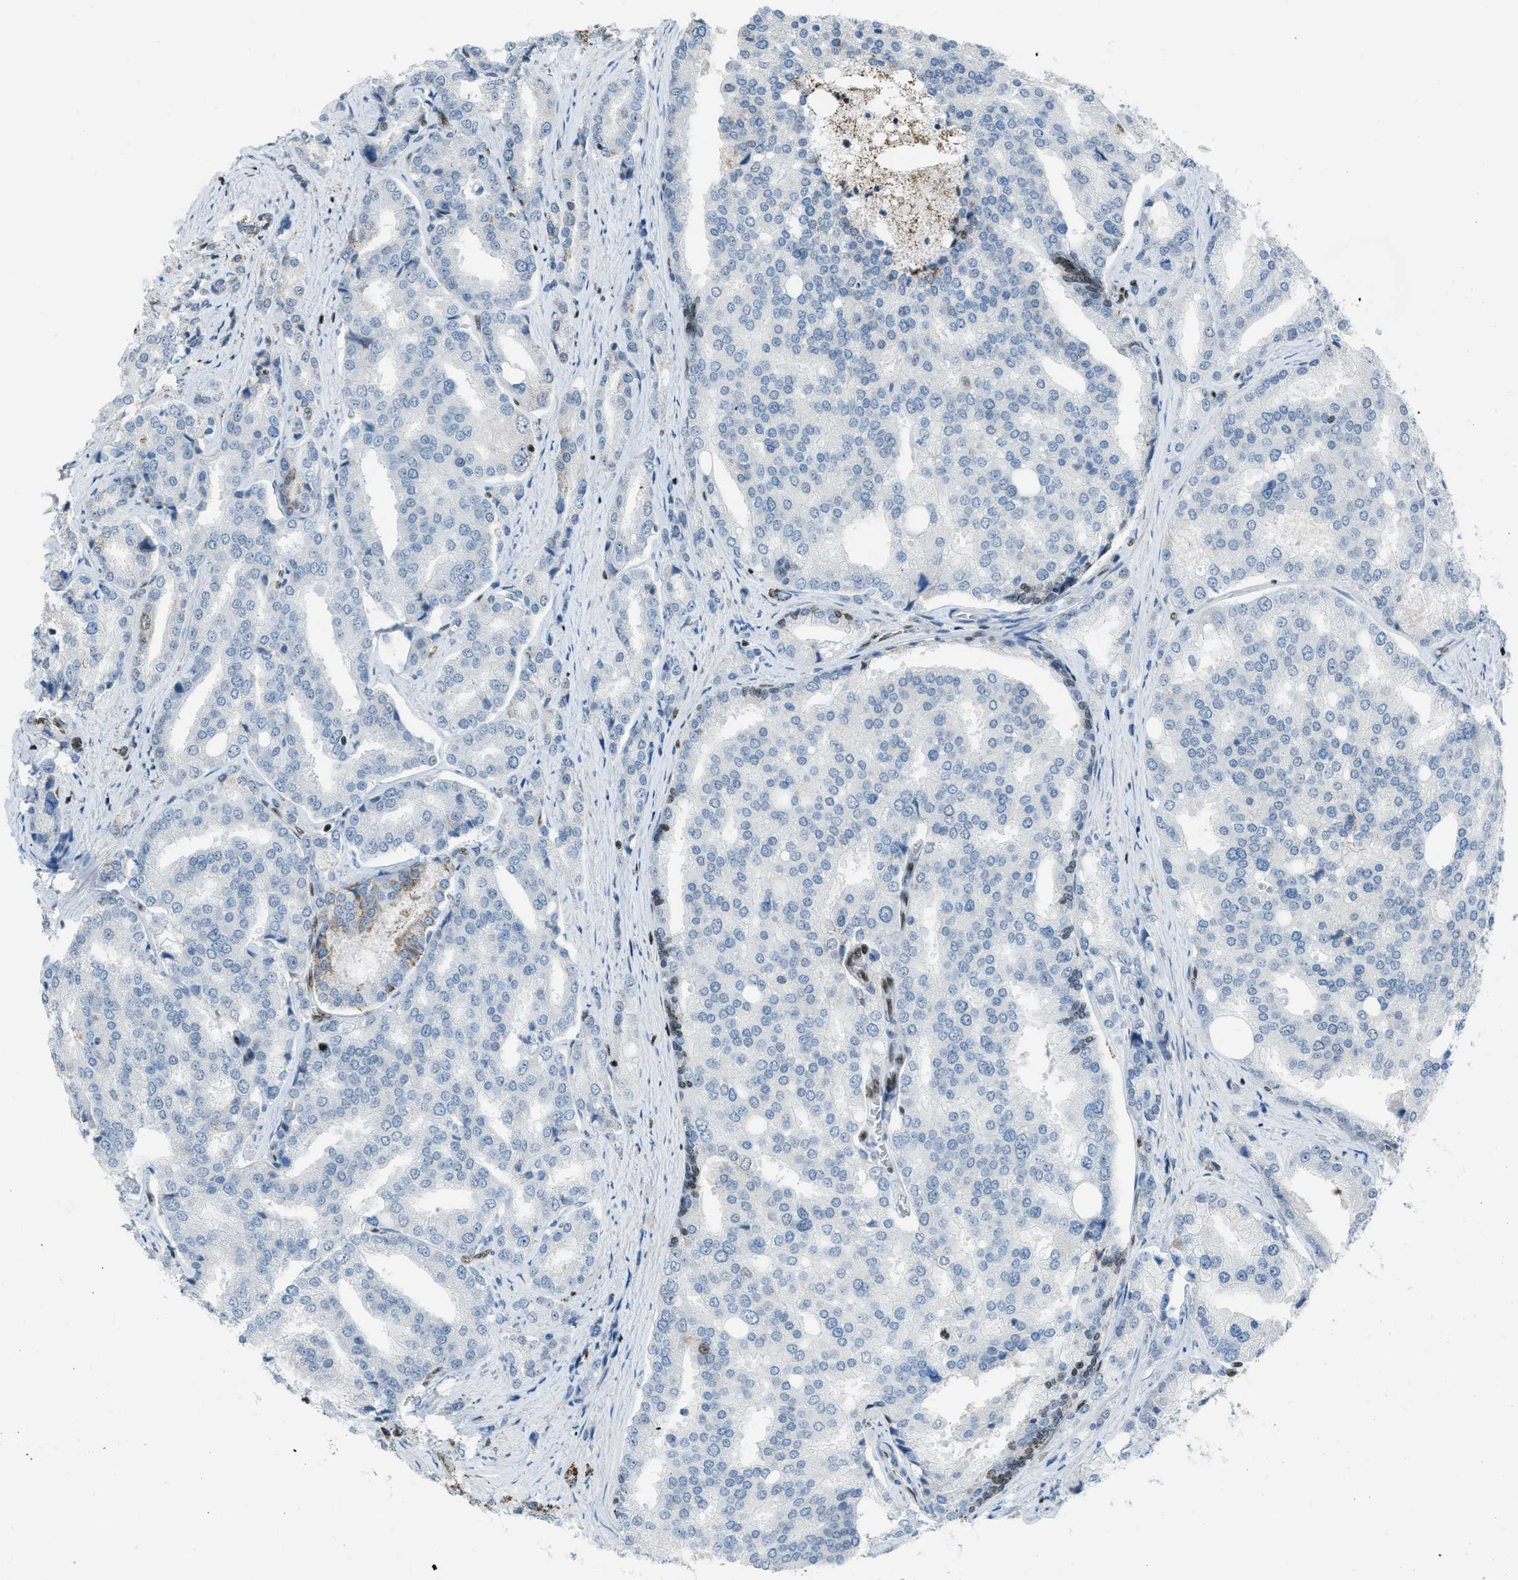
{"staining": {"intensity": "negative", "quantity": "none", "location": "none"}, "tissue": "prostate cancer", "cell_type": "Tumor cells", "image_type": "cancer", "snomed": [{"axis": "morphology", "description": "Adenocarcinoma, High grade"}, {"axis": "topography", "description": "Prostate"}], "caption": "This photomicrograph is of prostate cancer stained with immunohistochemistry (IHC) to label a protein in brown with the nuclei are counter-stained blue. There is no positivity in tumor cells.", "gene": "SLFN5", "patient": {"sex": "male", "age": 50}}